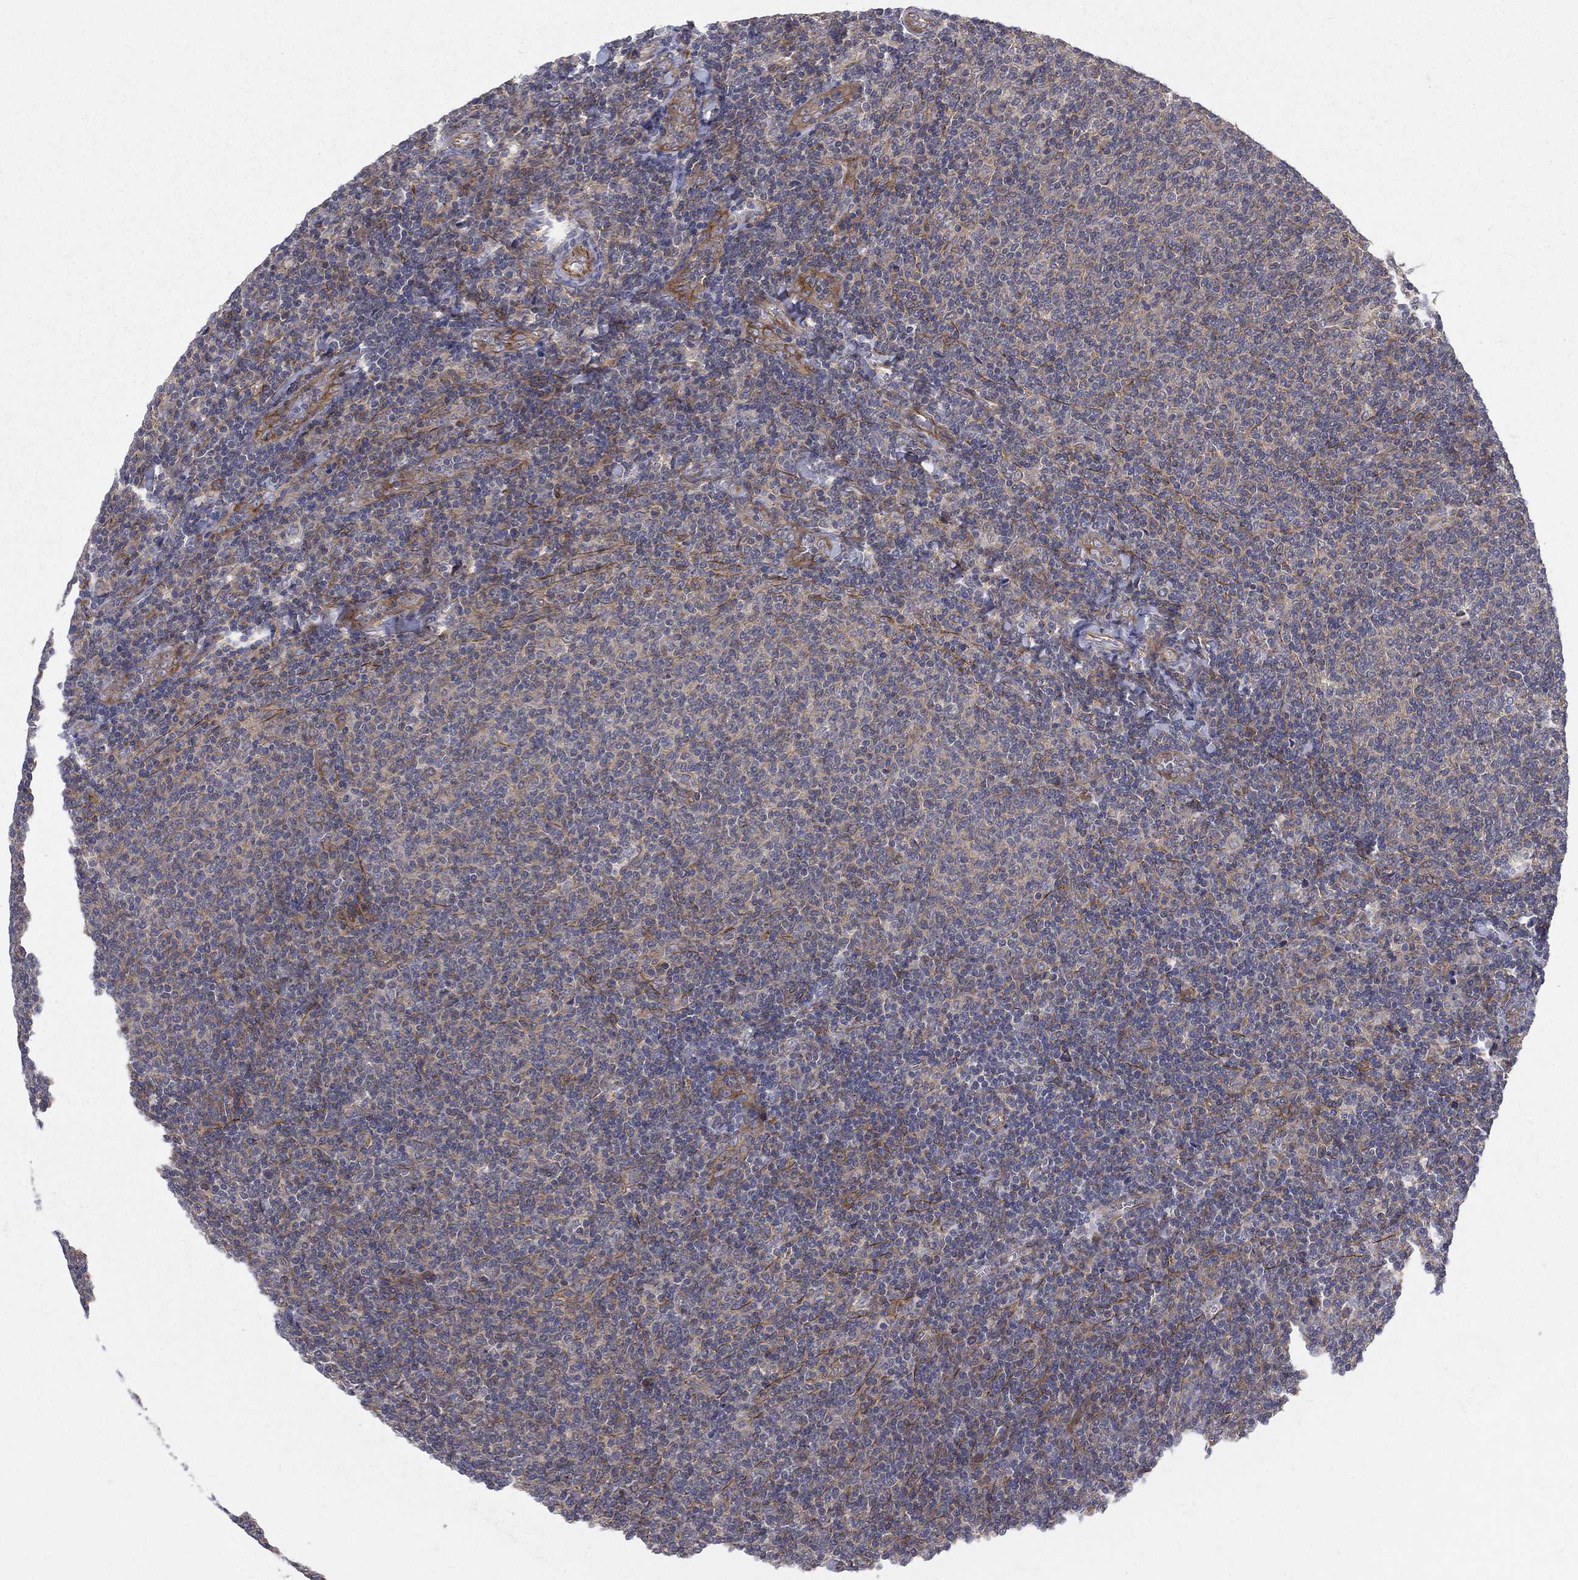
{"staining": {"intensity": "moderate", "quantity": "<25%", "location": "cytoplasmic/membranous"}, "tissue": "lymphoma", "cell_type": "Tumor cells", "image_type": "cancer", "snomed": [{"axis": "morphology", "description": "Malignant lymphoma, non-Hodgkin's type, Low grade"}, {"axis": "topography", "description": "Lymph node"}], "caption": "Lymphoma stained for a protein demonstrates moderate cytoplasmic/membranous positivity in tumor cells.", "gene": "POMZP3", "patient": {"sex": "male", "age": 52}}